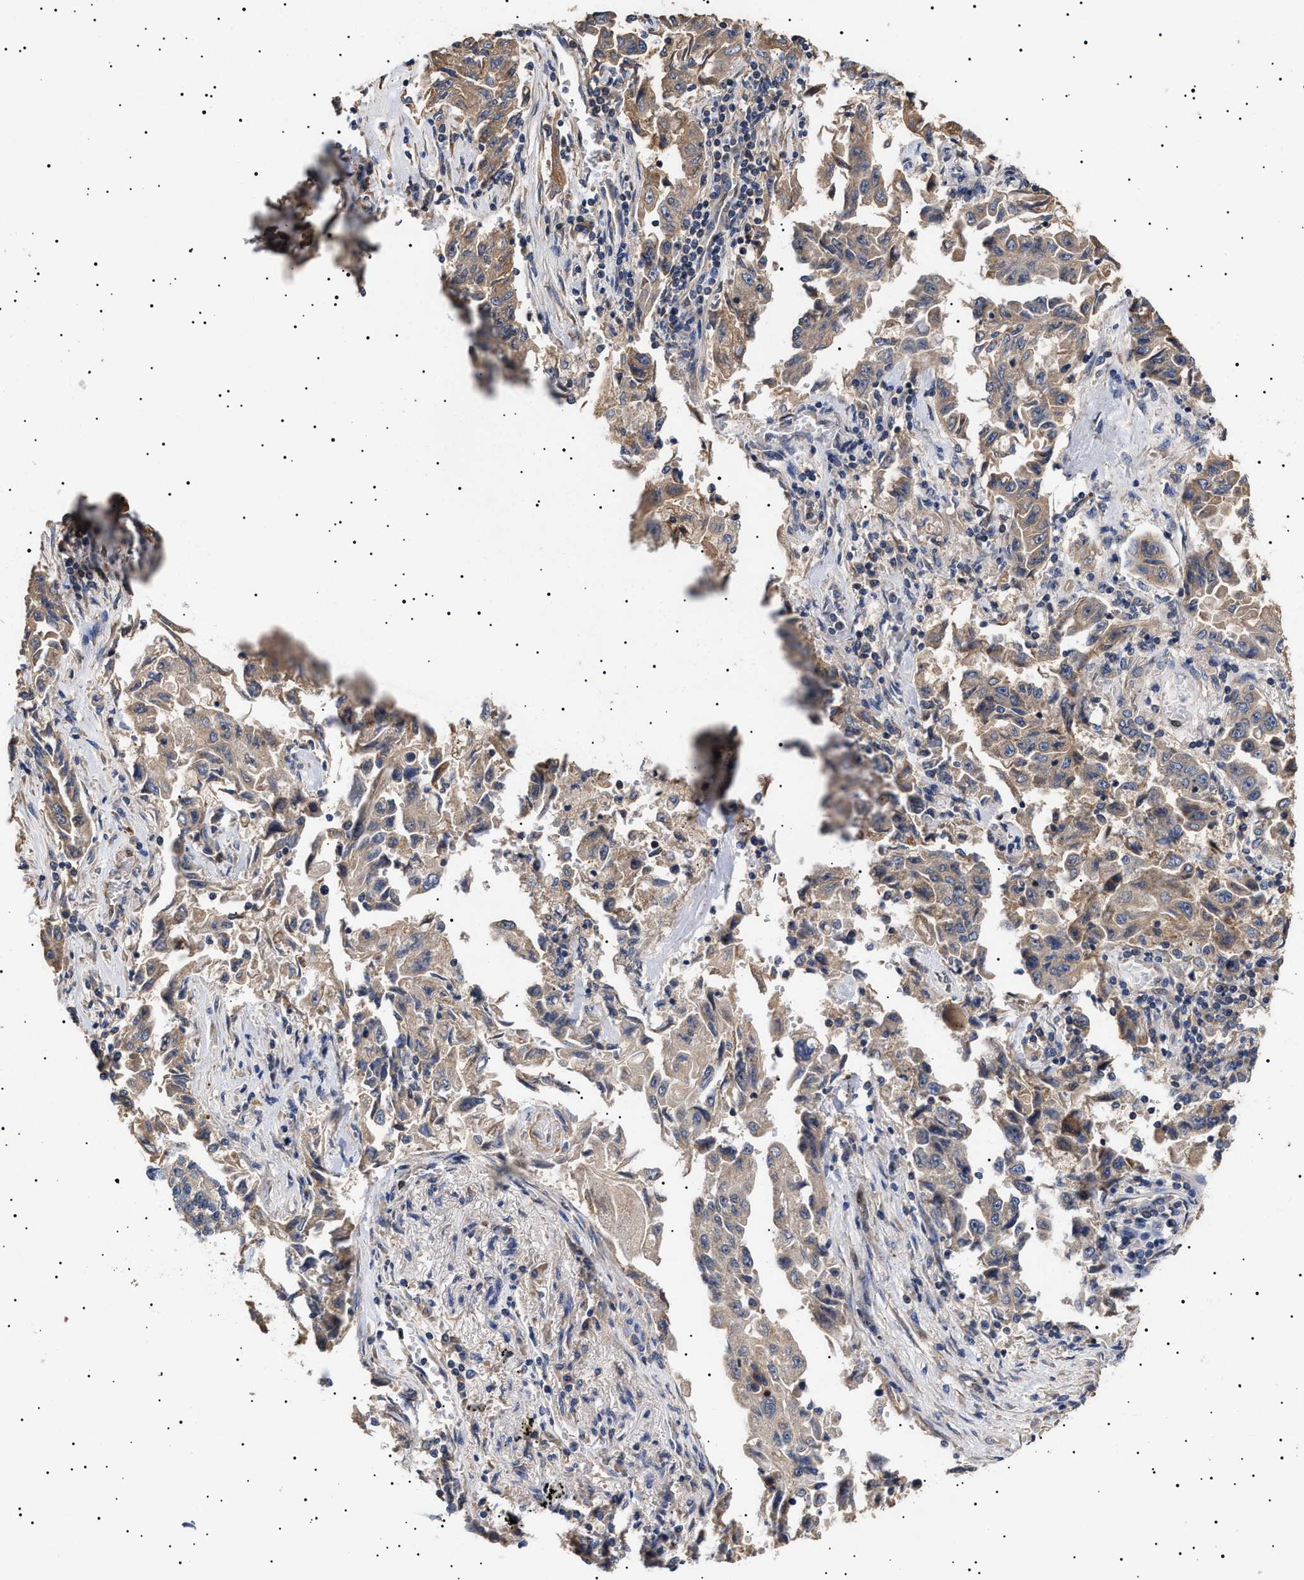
{"staining": {"intensity": "moderate", "quantity": ">75%", "location": "cytoplasmic/membranous"}, "tissue": "lung cancer", "cell_type": "Tumor cells", "image_type": "cancer", "snomed": [{"axis": "morphology", "description": "Adenocarcinoma, NOS"}, {"axis": "topography", "description": "Lung"}], "caption": "Moderate cytoplasmic/membranous expression is present in about >75% of tumor cells in lung adenocarcinoma.", "gene": "KRBA1", "patient": {"sex": "female", "age": 51}}